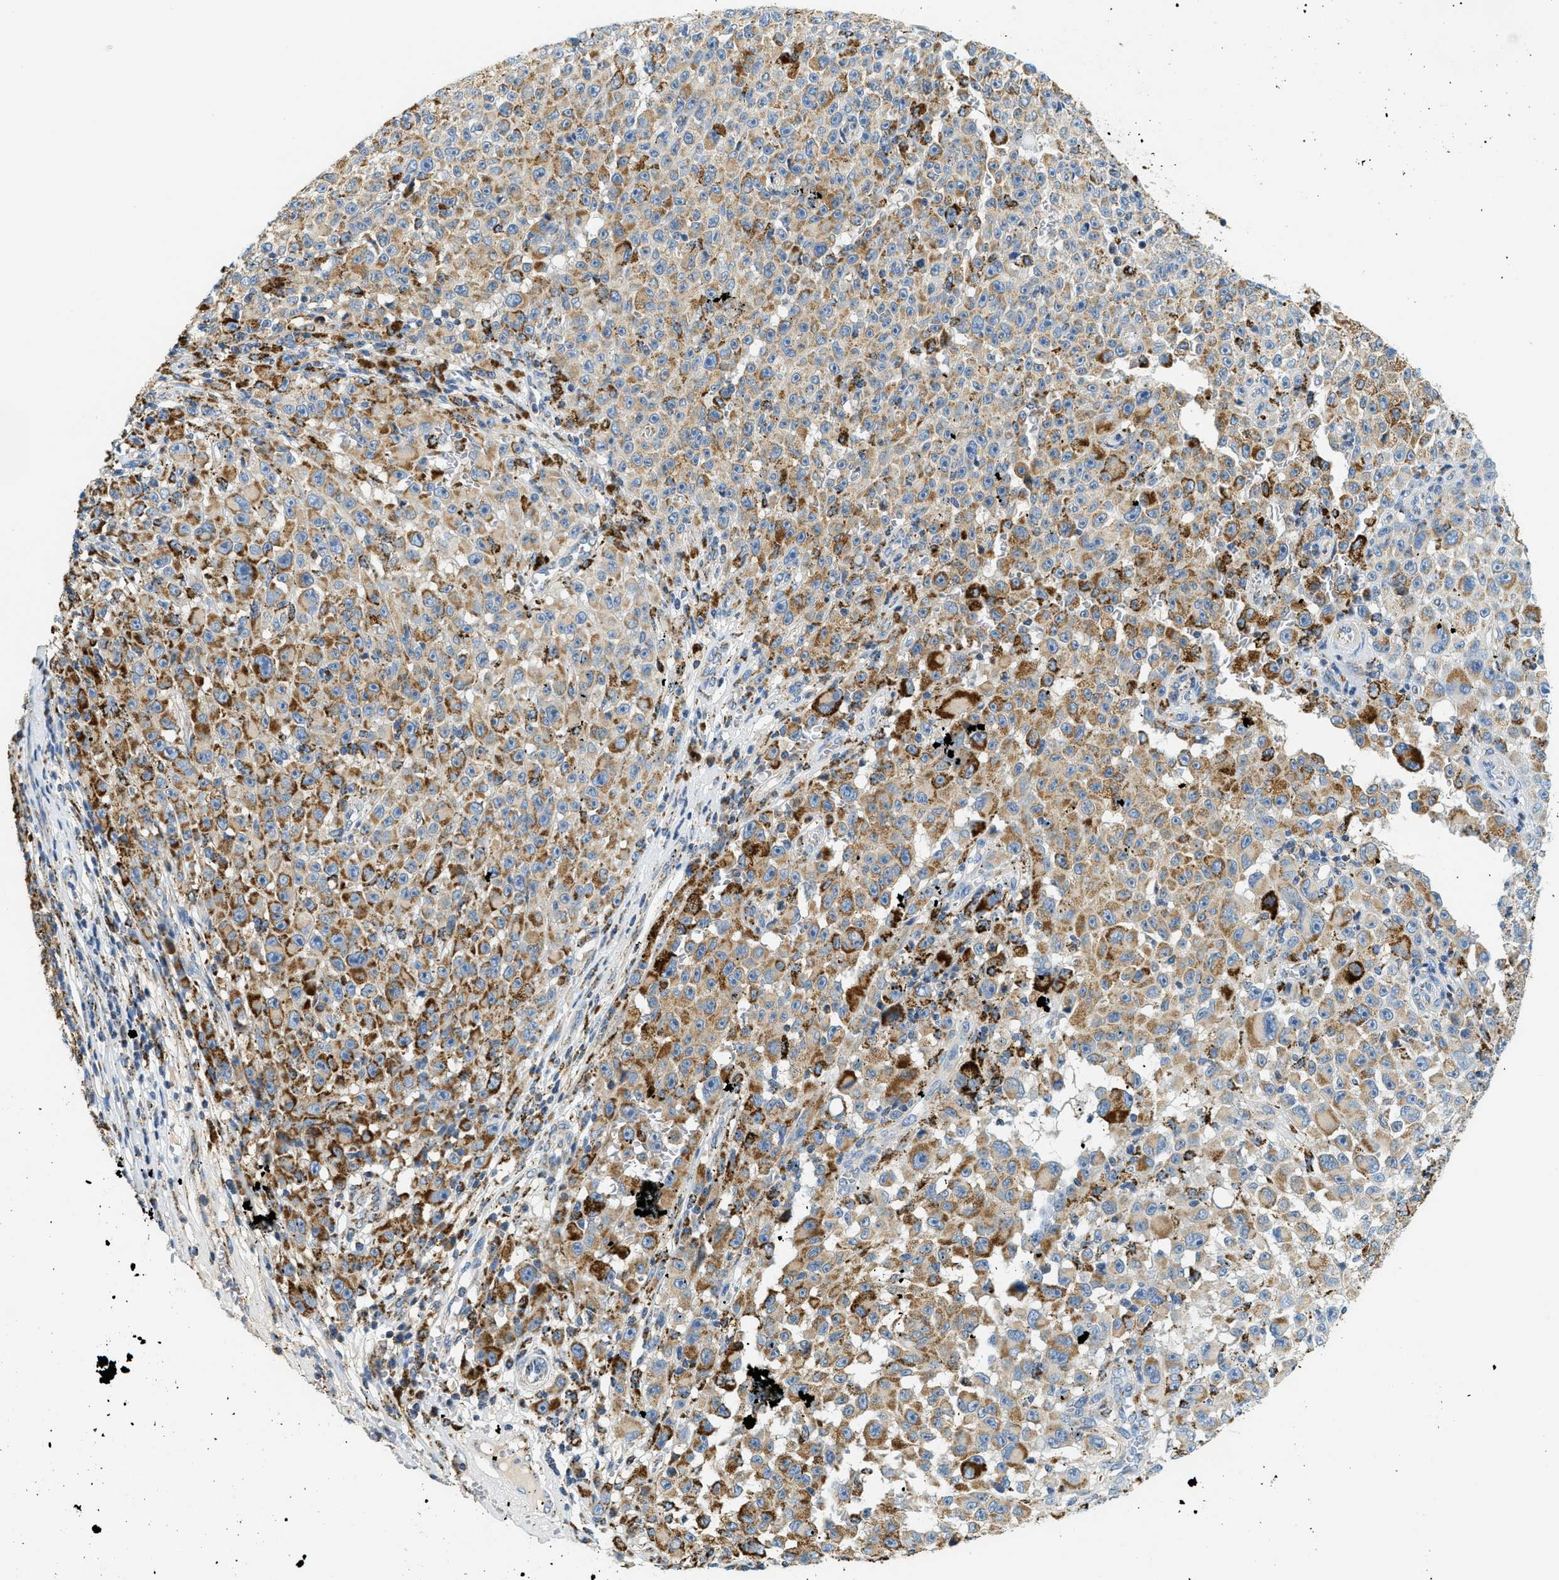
{"staining": {"intensity": "moderate", "quantity": ">75%", "location": "cytoplasmic/membranous"}, "tissue": "melanoma", "cell_type": "Tumor cells", "image_type": "cancer", "snomed": [{"axis": "morphology", "description": "Malignant melanoma, NOS"}, {"axis": "topography", "description": "Skin"}], "caption": "The histopathology image demonstrates staining of melanoma, revealing moderate cytoplasmic/membranous protein positivity (brown color) within tumor cells.", "gene": "HLCS", "patient": {"sex": "female", "age": 82}}